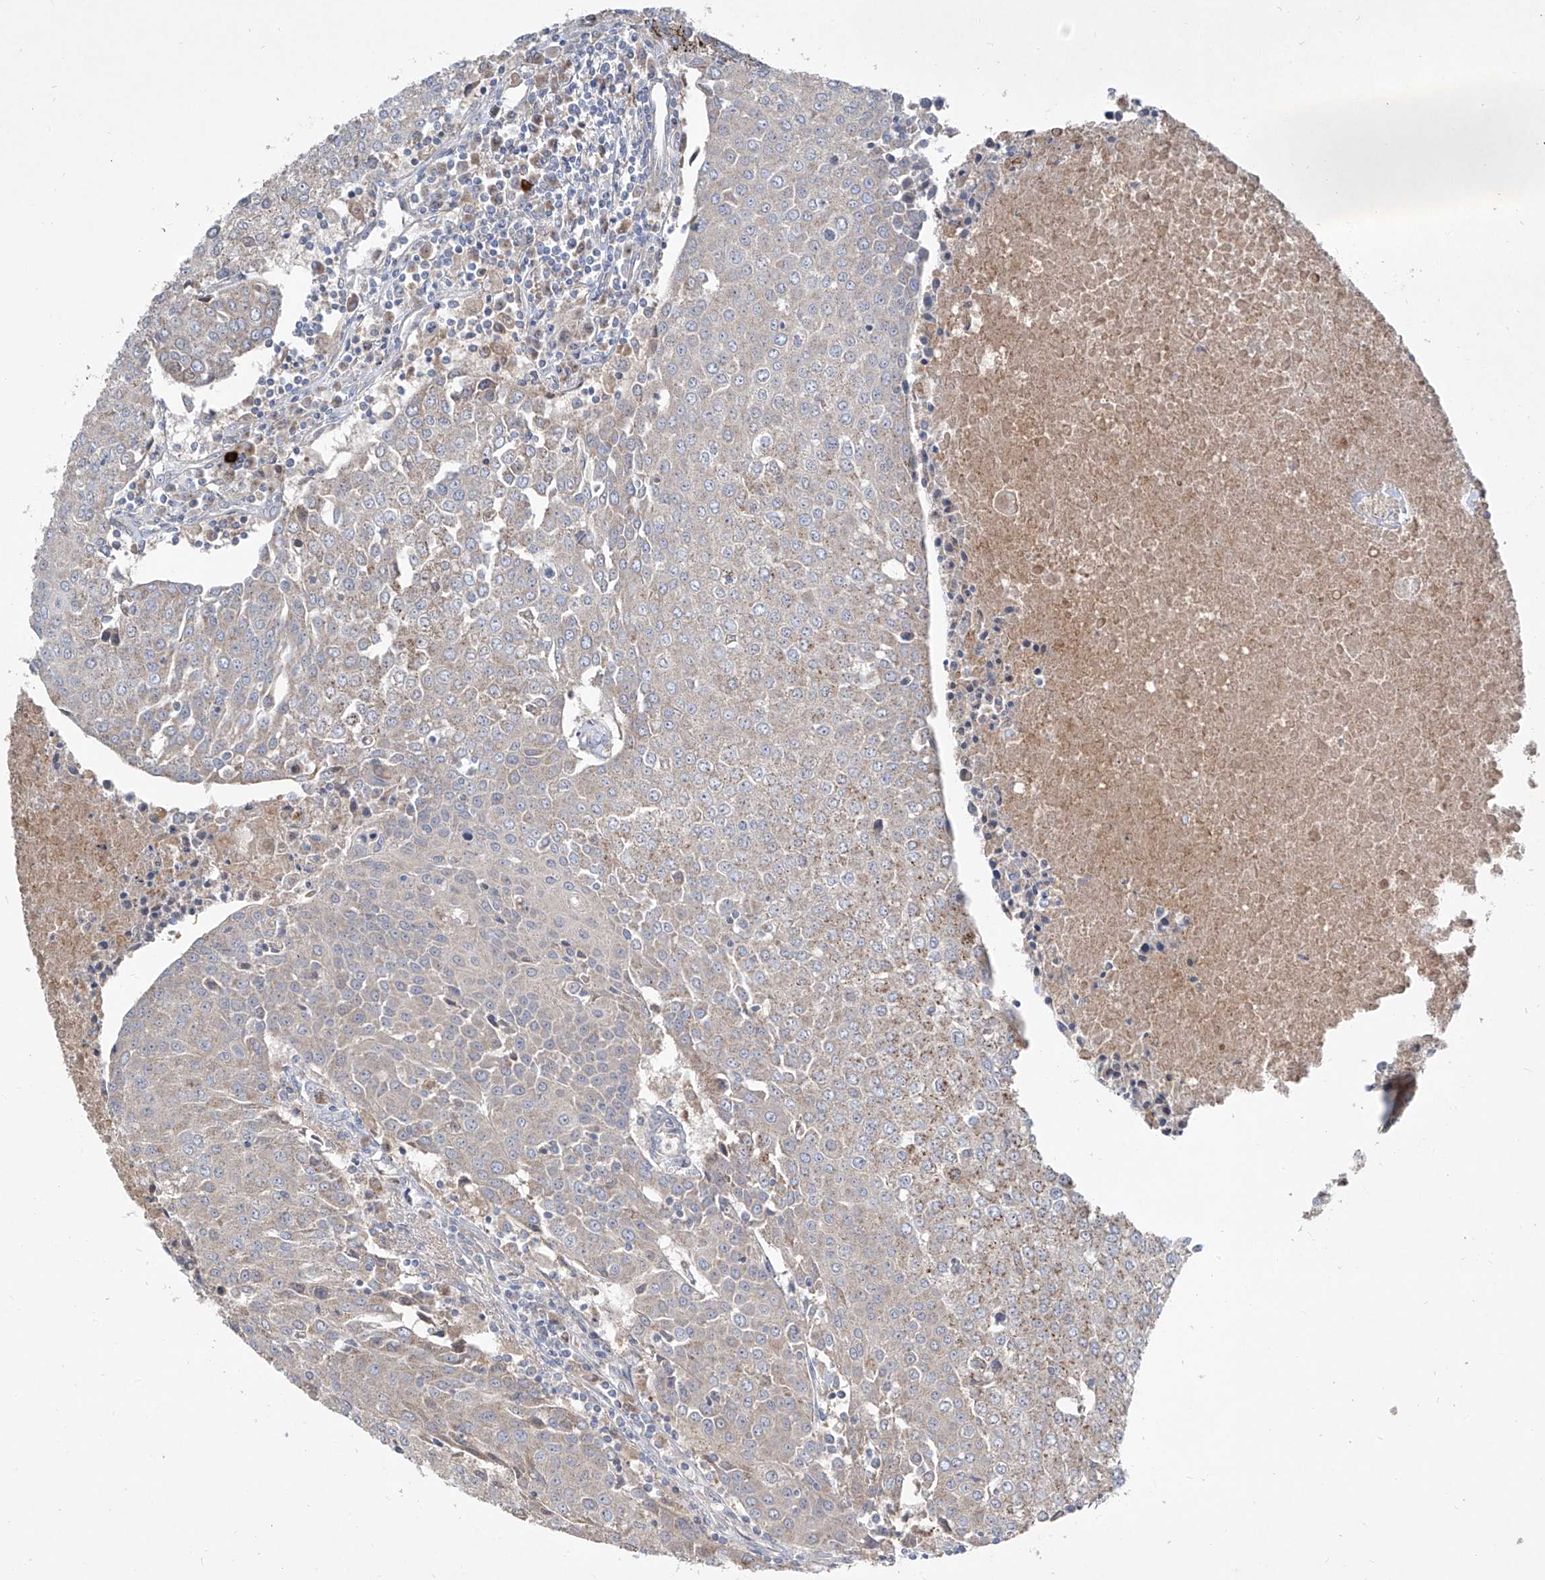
{"staining": {"intensity": "moderate", "quantity": "<25%", "location": "cytoplasmic/membranous"}, "tissue": "urothelial cancer", "cell_type": "Tumor cells", "image_type": "cancer", "snomed": [{"axis": "morphology", "description": "Urothelial carcinoma, High grade"}, {"axis": "topography", "description": "Urinary bladder"}], "caption": "This image exhibits immunohistochemistry staining of human high-grade urothelial carcinoma, with low moderate cytoplasmic/membranous positivity in approximately <25% of tumor cells.", "gene": "ABCD3", "patient": {"sex": "female", "age": 85}}